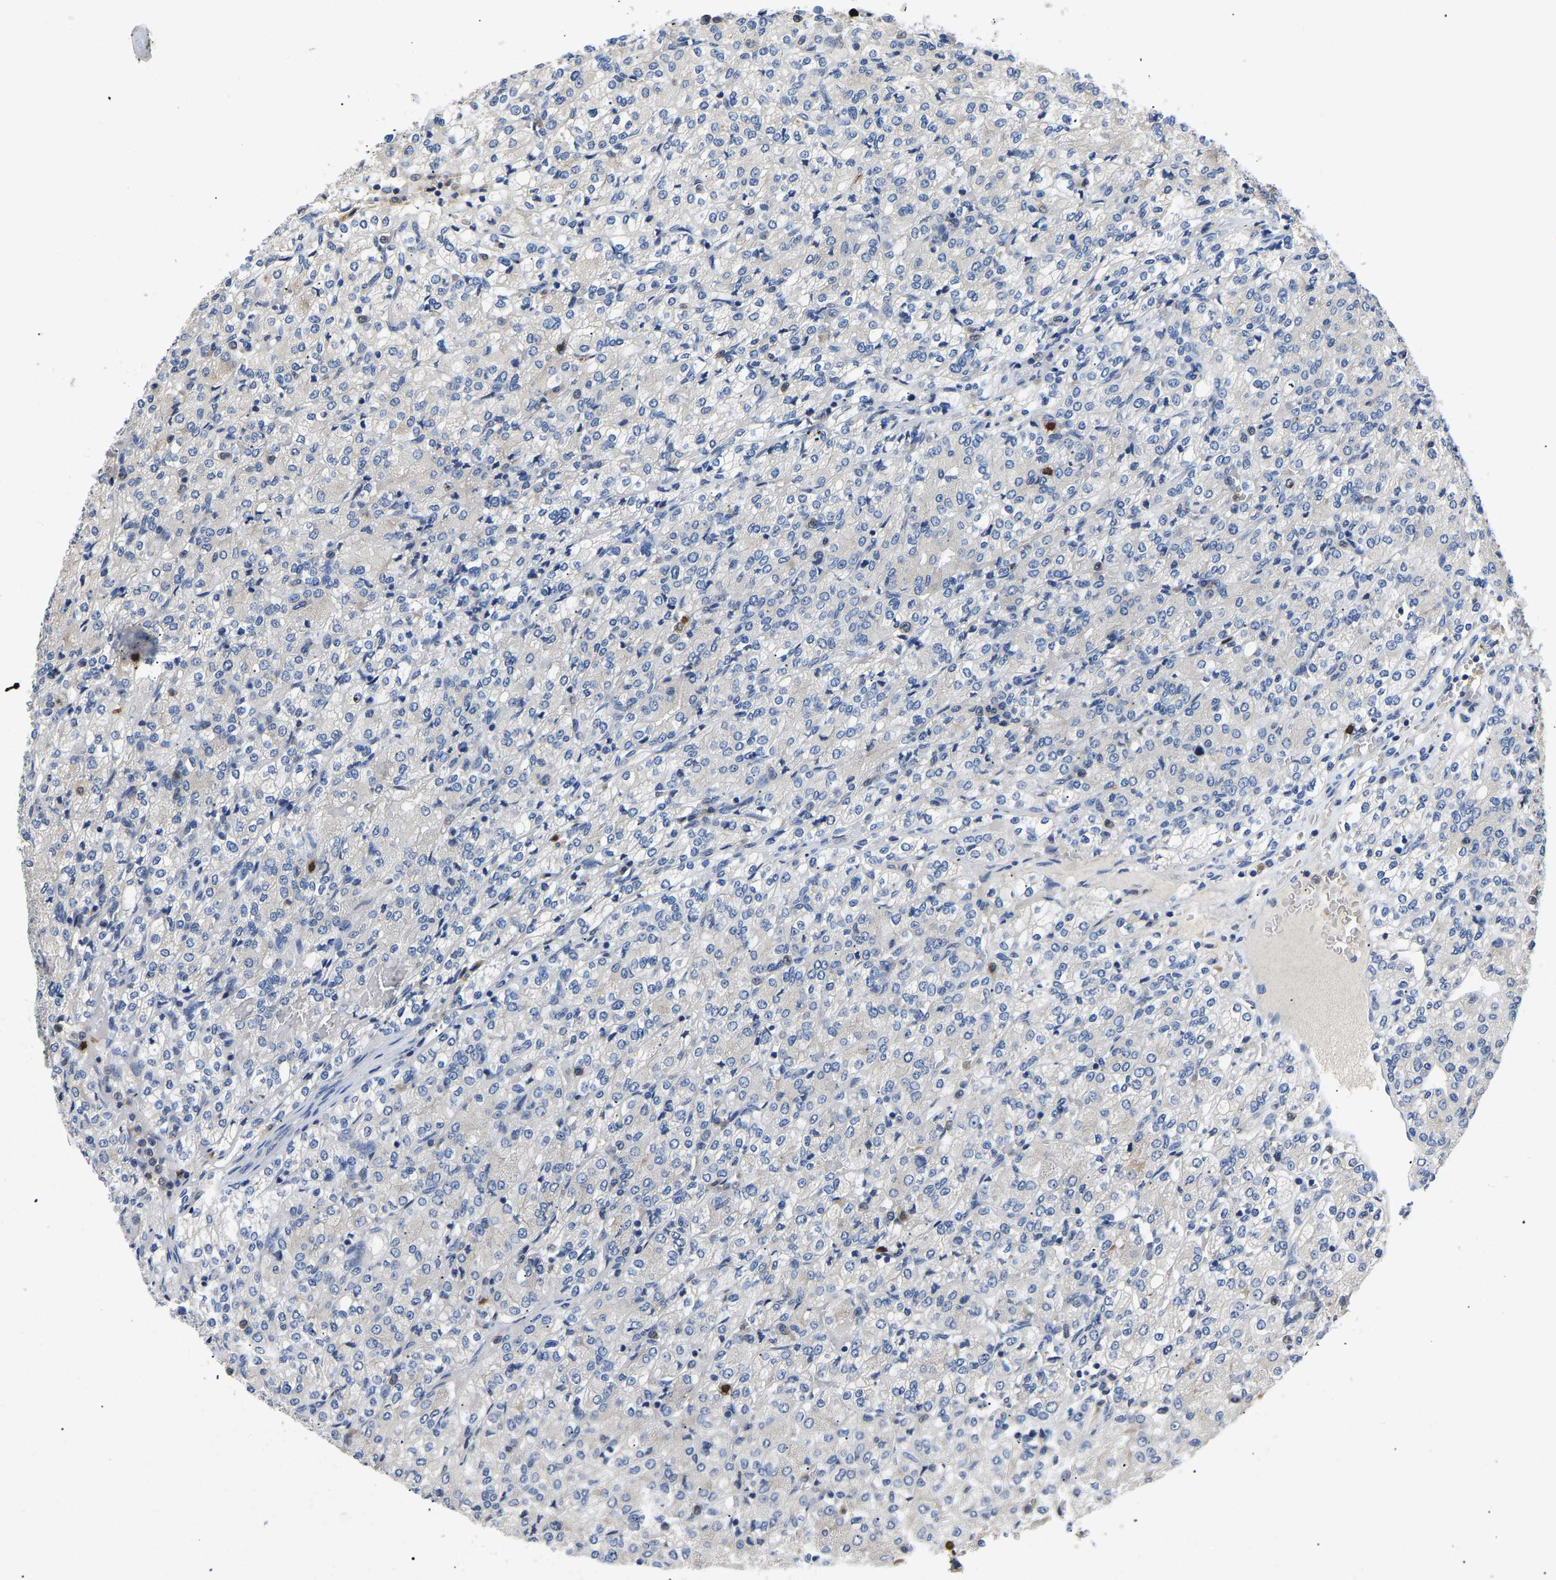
{"staining": {"intensity": "negative", "quantity": "none", "location": "none"}, "tissue": "renal cancer", "cell_type": "Tumor cells", "image_type": "cancer", "snomed": [{"axis": "morphology", "description": "Adenocarcinoma, NOS"}, {"axis": "topography", "description": "Kidney"}], "caption": "There is no significant positivity in tumor cells of adenocarcinoma (renal).", "gene": "TOR1B", "patient": {"sex": "male", "age": 77}}